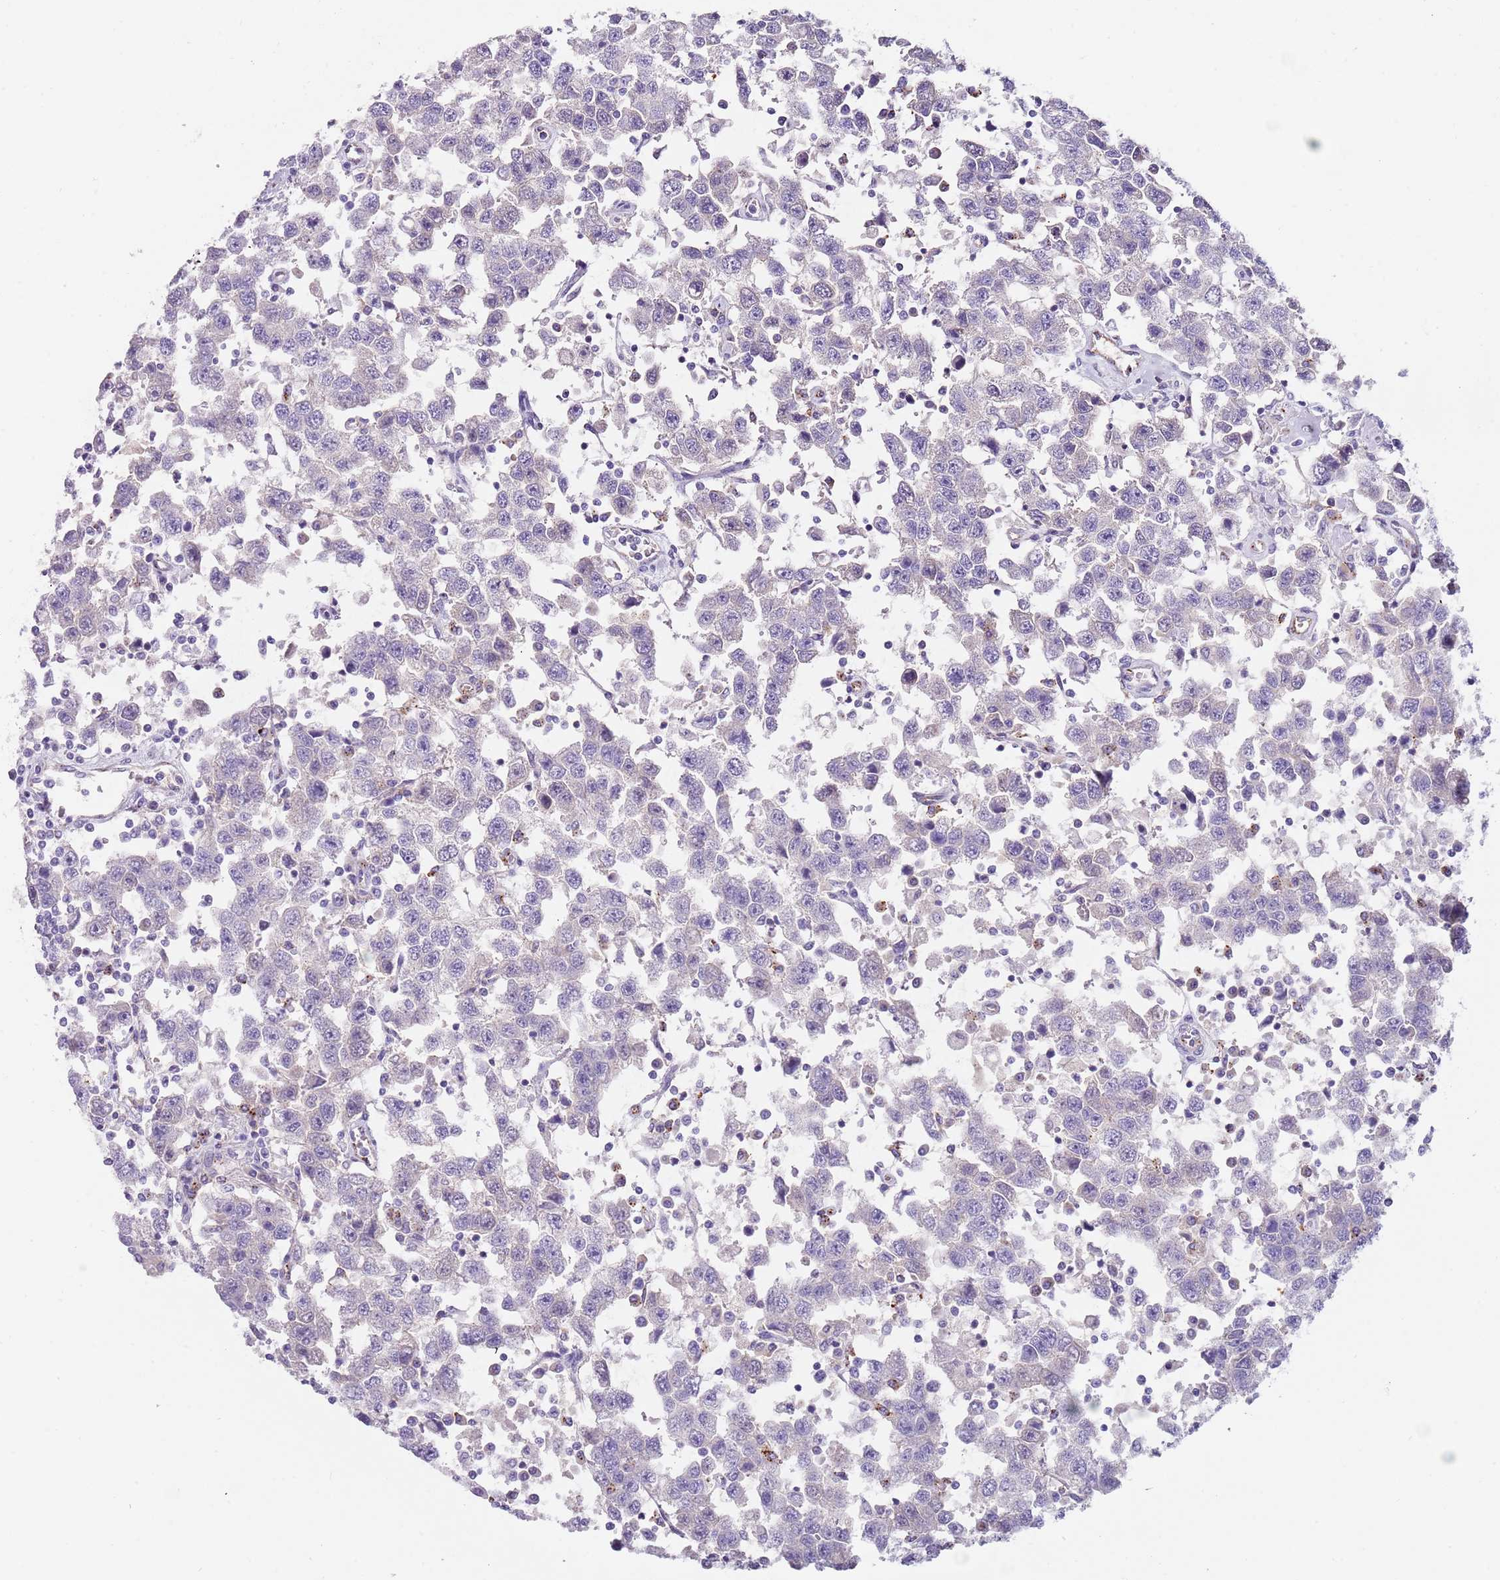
{"staining": {"intensity": "negative", "quantity": "none", "location": "none"}, "tissue": "testis cancer", "cell_type": "Tumor cells", "image_type": "cancer", "snomed": [{"axis": "morphology", "description": "Seminoma, NOS"}, {"axis": "topography", "description": "Testis"}], "caption": "There is no significant positivity in tumor cells of seminoma (testis).", "gene": "LRRN3", "patient": {"sex": "male", "age": 41}}